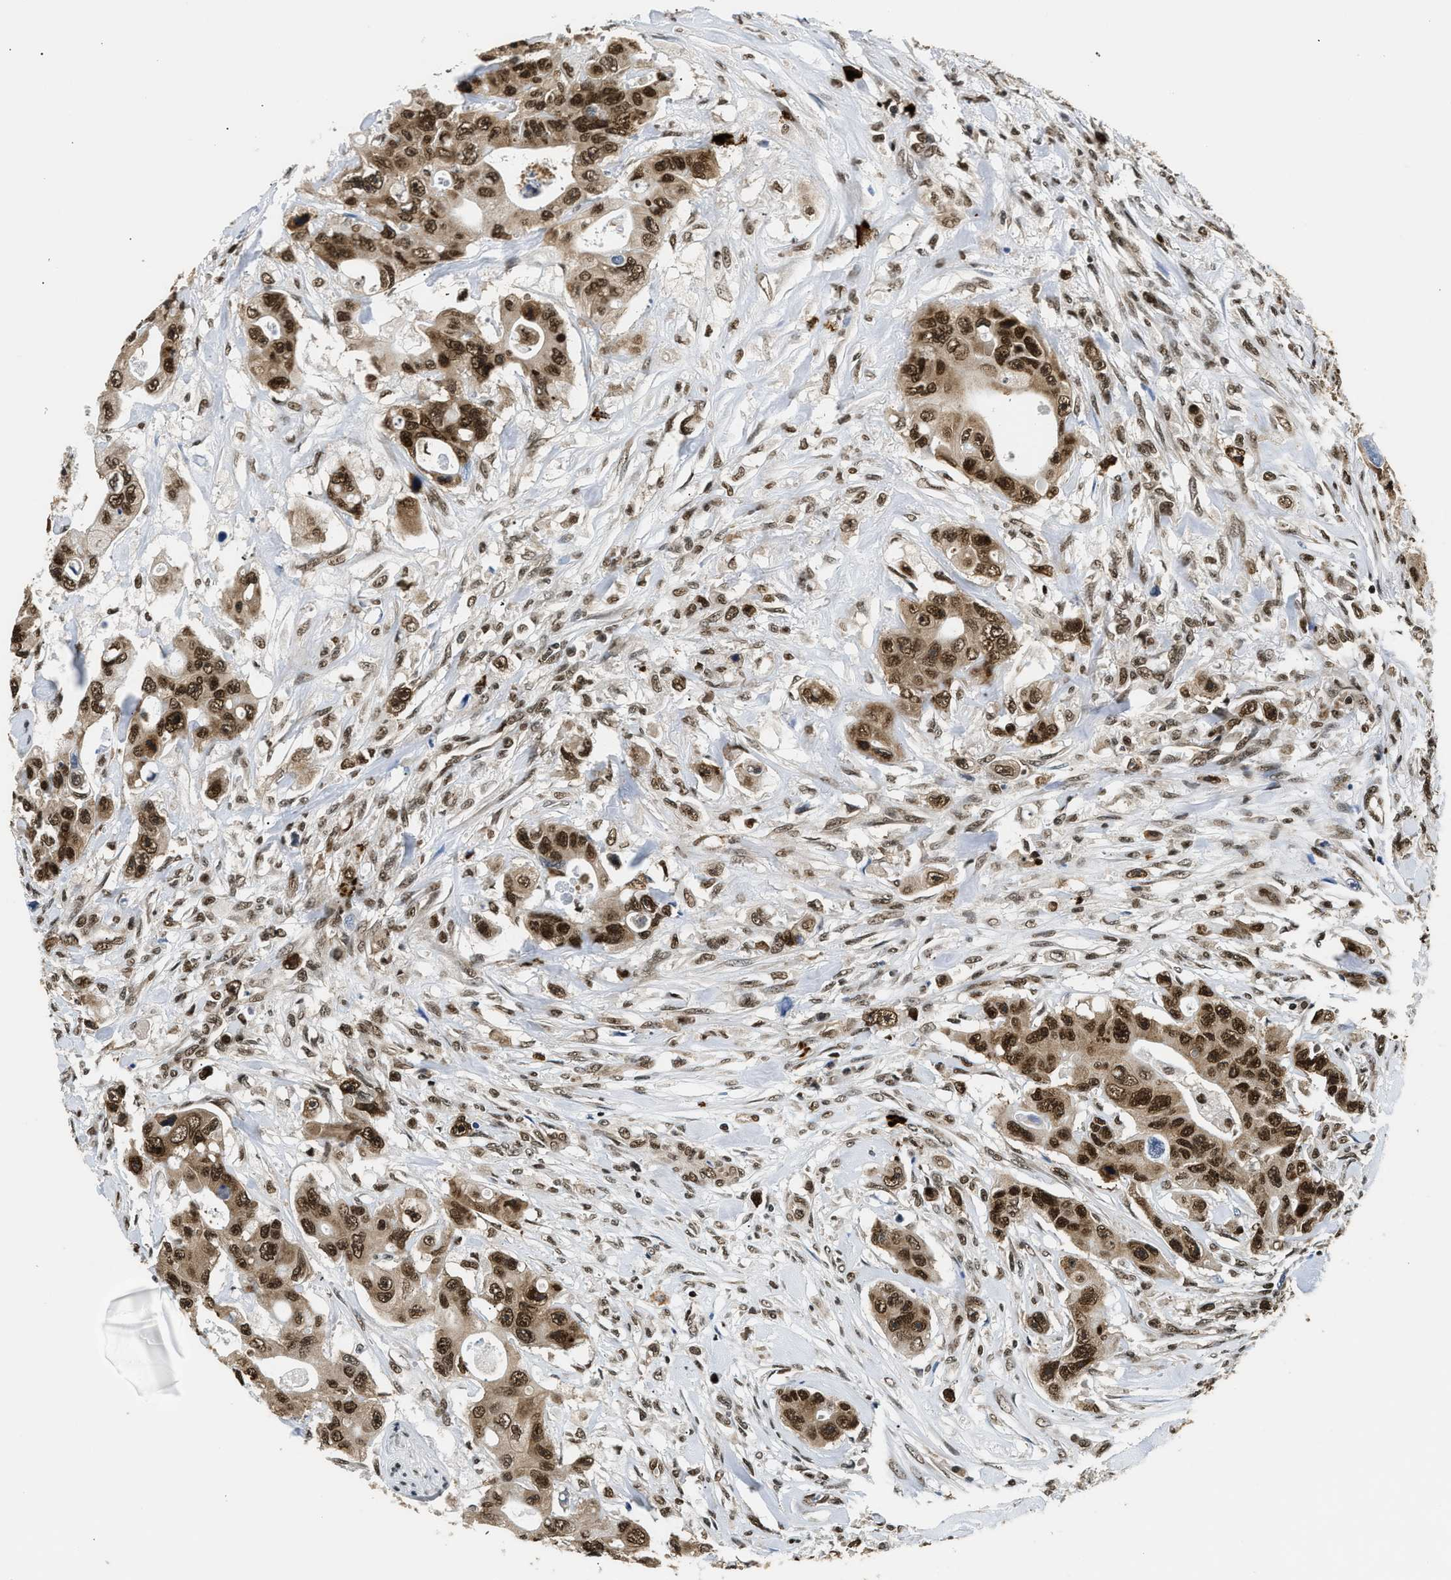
{"staining": {"intensity": "strong", "quantity": ">75%", "location": "cytoplasmic/membranous,nuclear"}, "tissue": "colorectal cancer", "cell_type": "Tumor cells", "image_type": "cancer", "snomed": [{"axis": "morphology", "description": "Adenocarcinoma, NOS"}, {"axis": "topography", "description": "Colon"}], "caption": "This photomicrograph demonstrates colorectal cancer stained with IHC to label a protein in brown. The cytoplasmic/membranous and nuclear of tumor cells show strong positivity for the protein. Nuclei are counter-stained blue.", "gene": "CCNDBP1", "patient": {"sex": "female", "age": 46}}